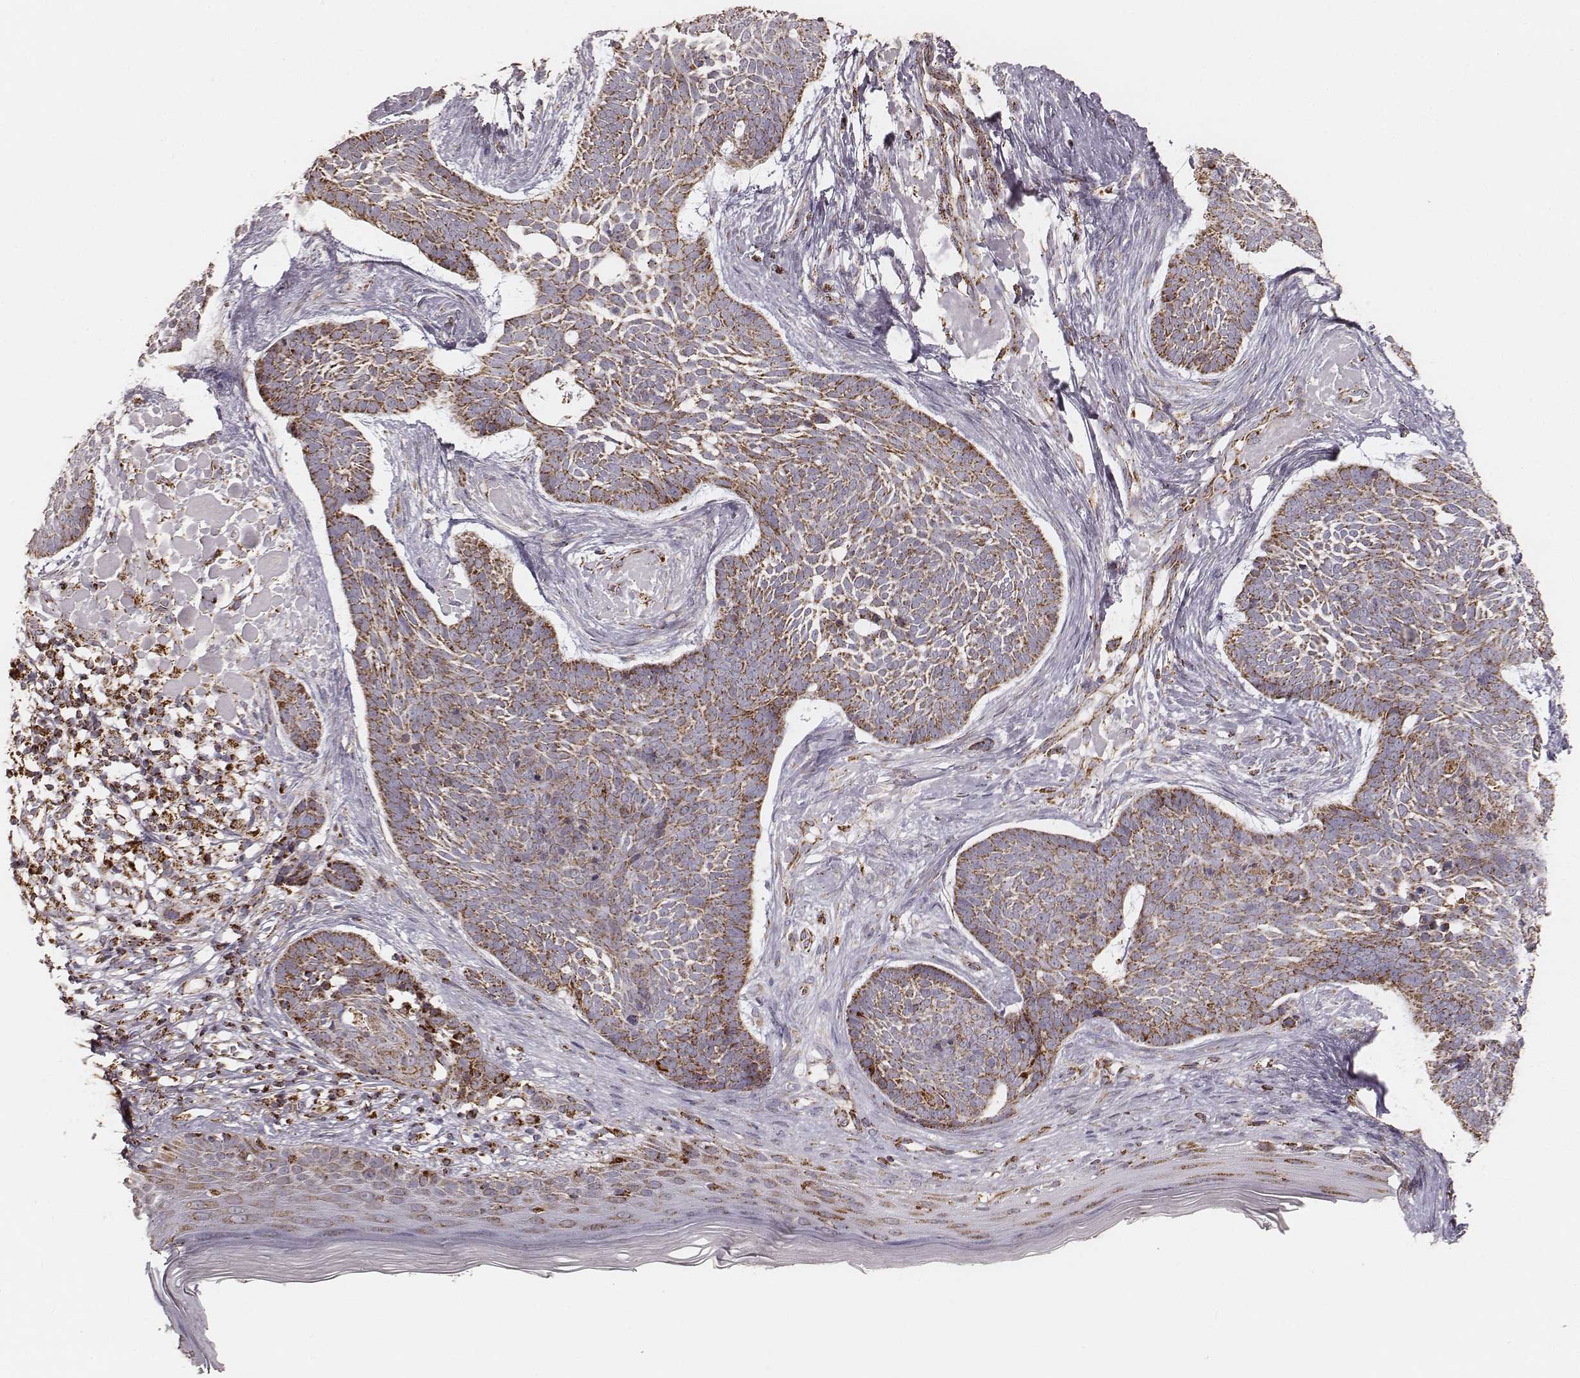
{"staining": {"intensity": "moderate", "quantity": ">75%", "location": "cytoplasmic/membranous"}, "tissue": "skin cancer", "cell_type": "Tumor cells", "image_type": "cancer", "snomed": [{"axis": "morphology", "description": "Basal cell carcinoma"}, {"axis": "topography", "description": "Skin"}], "caption": "Tumor cells reveal medium levels of moderate cytoplasmic/membranous expression in approximately >75% of cells in skin cancer.", "gene": "CS", "patient": {"sex": "male", "age": 85}}